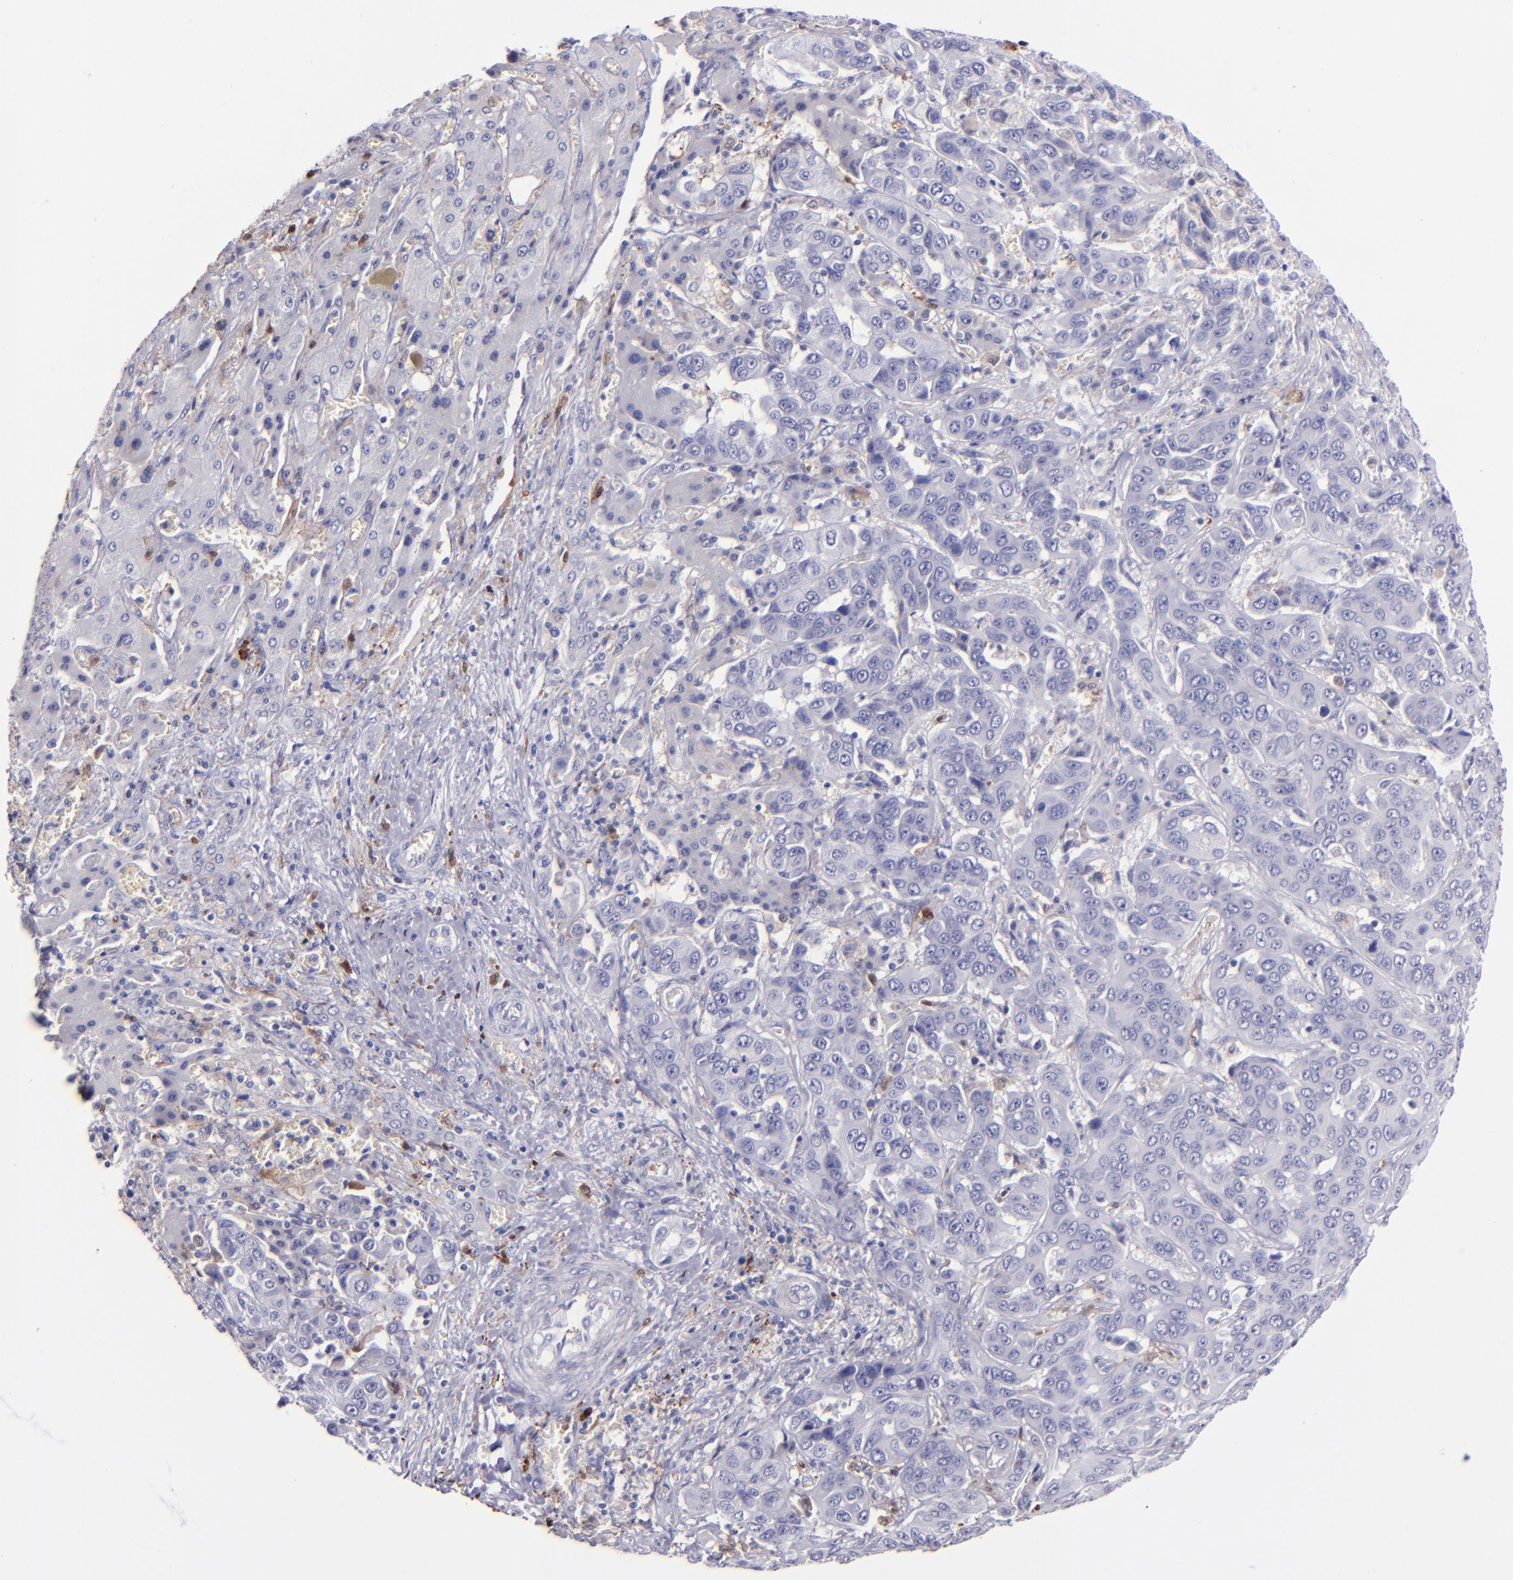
{"staining": {"intensity": "negative", "quantity": "none", "location": "none"}, "tissue": "liver cancer", "cell_type": "Tumor cells", "image_type": "cancer", "snomed": [{"axis": "morphology", "description": "Cholangiocarcinoma"}, {"axis": "topography", "description": "Liver"}], "caption": "Tumor cells are negative for brown protein staining in liver cancer.", "gene": "F13A1", "patient": {"sex": "female", "age": 52}}